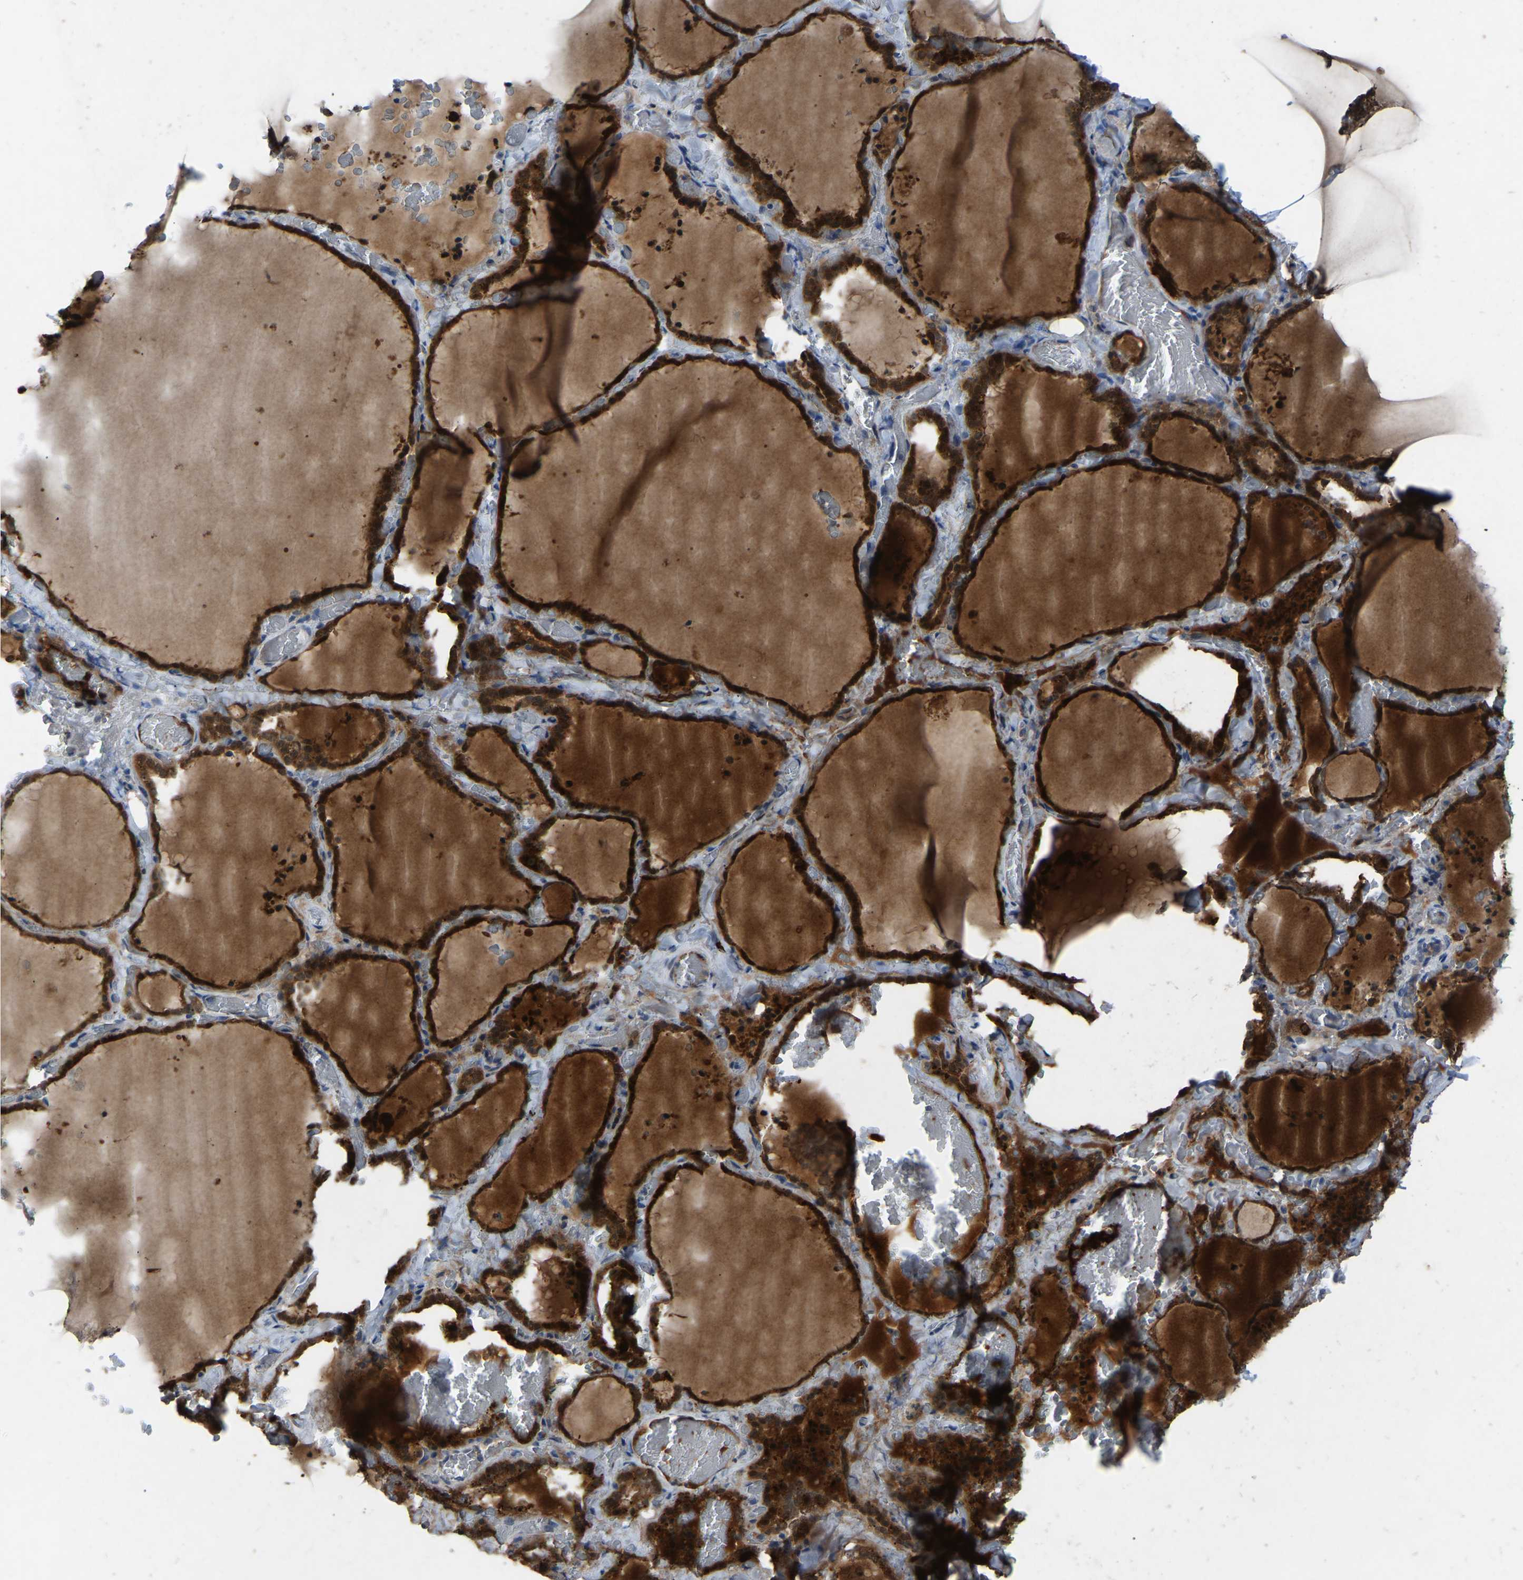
{"staining": {"intensity": "strong", "quantity": ">75%", "location": "cytoplasmic/membranous,nuclear"}, "tissue": "thyroid gland", "cell_type": "Glandular cells", "image_type": "normal", "snomed": [{"axis": "morphology", "description": "Normal tissue, NOS"}, {"axis": "topography", "description": "Thyroid gland"}], "caption": "This photomicrograph reveals normal thyroid gland stained with immunohistochemistry (IHC) to label a protein in brown. The cytoplasmic/membranous,nuclear of glandular cells show strong positivity for the protein. Nuclei are counter-stained blue.", "gene": "FHIT", "patient": {"sex": "female", "age": 22}}